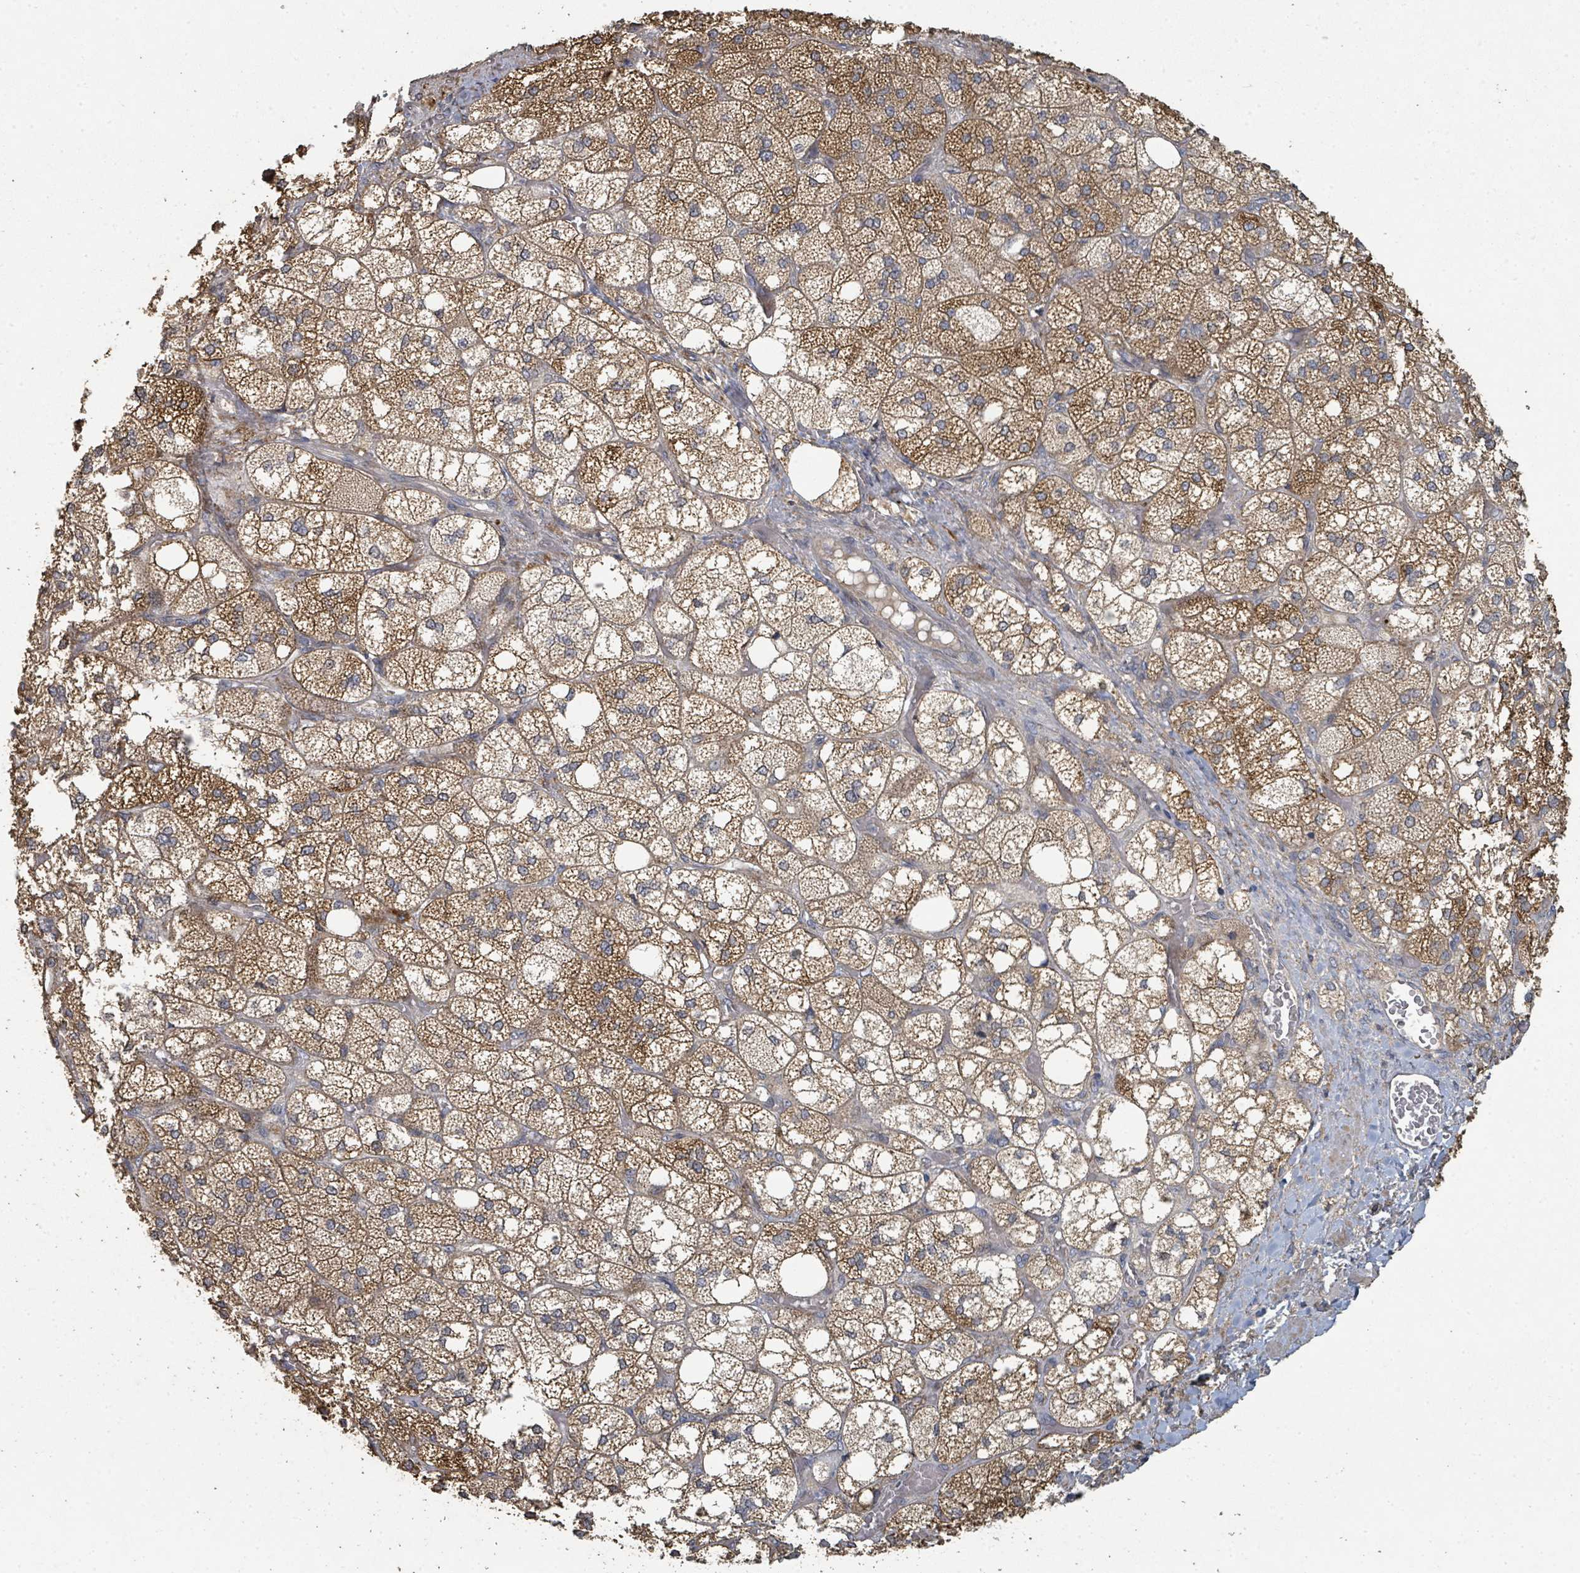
{"staining": {"intensity": "strong", "quantity": "25%-75%", "location": "cytoplasmic/membranous"}, "tissue": "adrenal gland", "cell_type": "Glandular cells", "image_type": "normal", "snomed": [{"axis": "morphology", "description": "Normal tissue, NOS"}, {"axis": "topography", "description": "Adrenal gland"}], "caption": "A brown stain highlights strong cytoplasmic/membranous positivity of a protein in glandular cells of benign adrenal gland. The staining was performed using DAB (3,3'-diaminobenzidine), with brown indicating positive protein expression. Nuclei are stained blue with hematoxylin.", "gene": "WDFY1", "patient": {"sex": "male", "age": 61}}